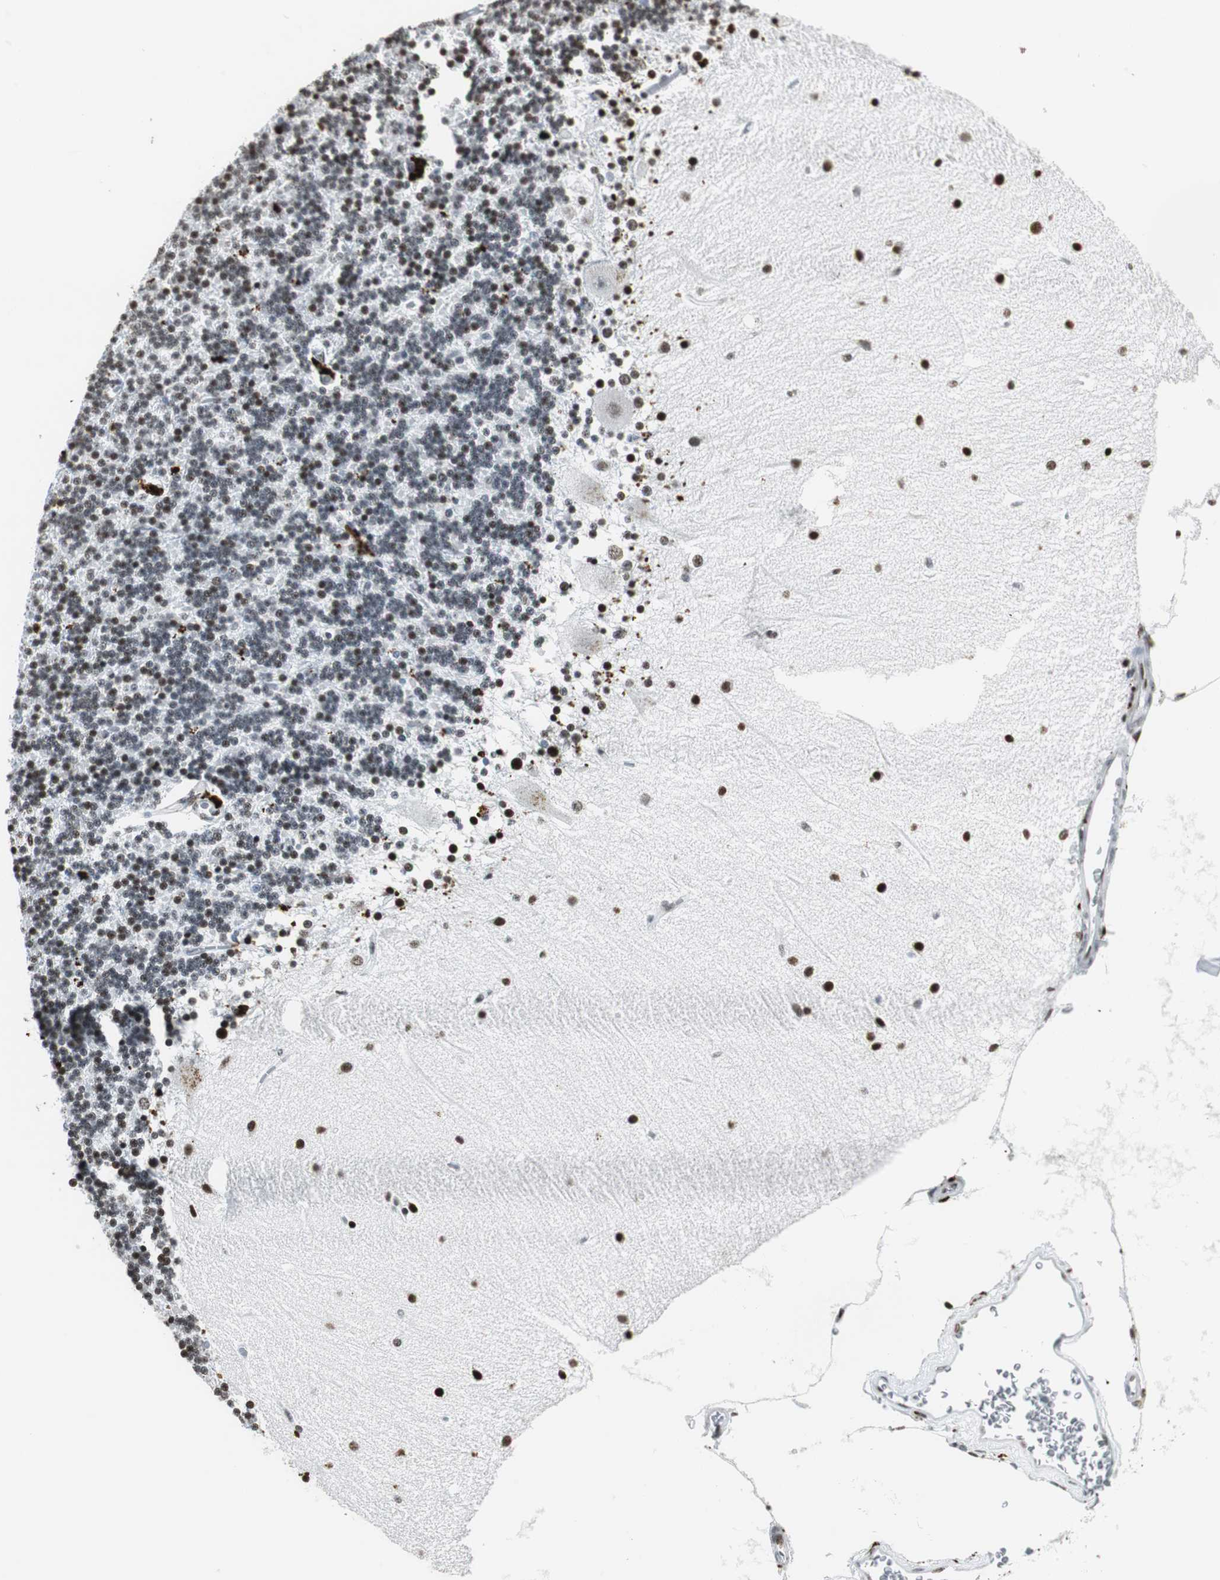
{"staining": {"intensity": "moderate", "quantity": "25%-75%", "location": "nuclear"}, "tissue": "cerebellum", "cell_type": "Cells in granular layer", "image_type": "normal", "snomed": [{"axis": "morphology", "description": "Normal tissue, NOS"}, {"axis": "topography", "description": "Cerebellum"}], "caption": "A brown stain shows moderate nuclear staining of a protein in cells in granular layer of normal human cerebellum.", "gene": "RBBP4", "patient": {"sex": "female", "age": 54}}